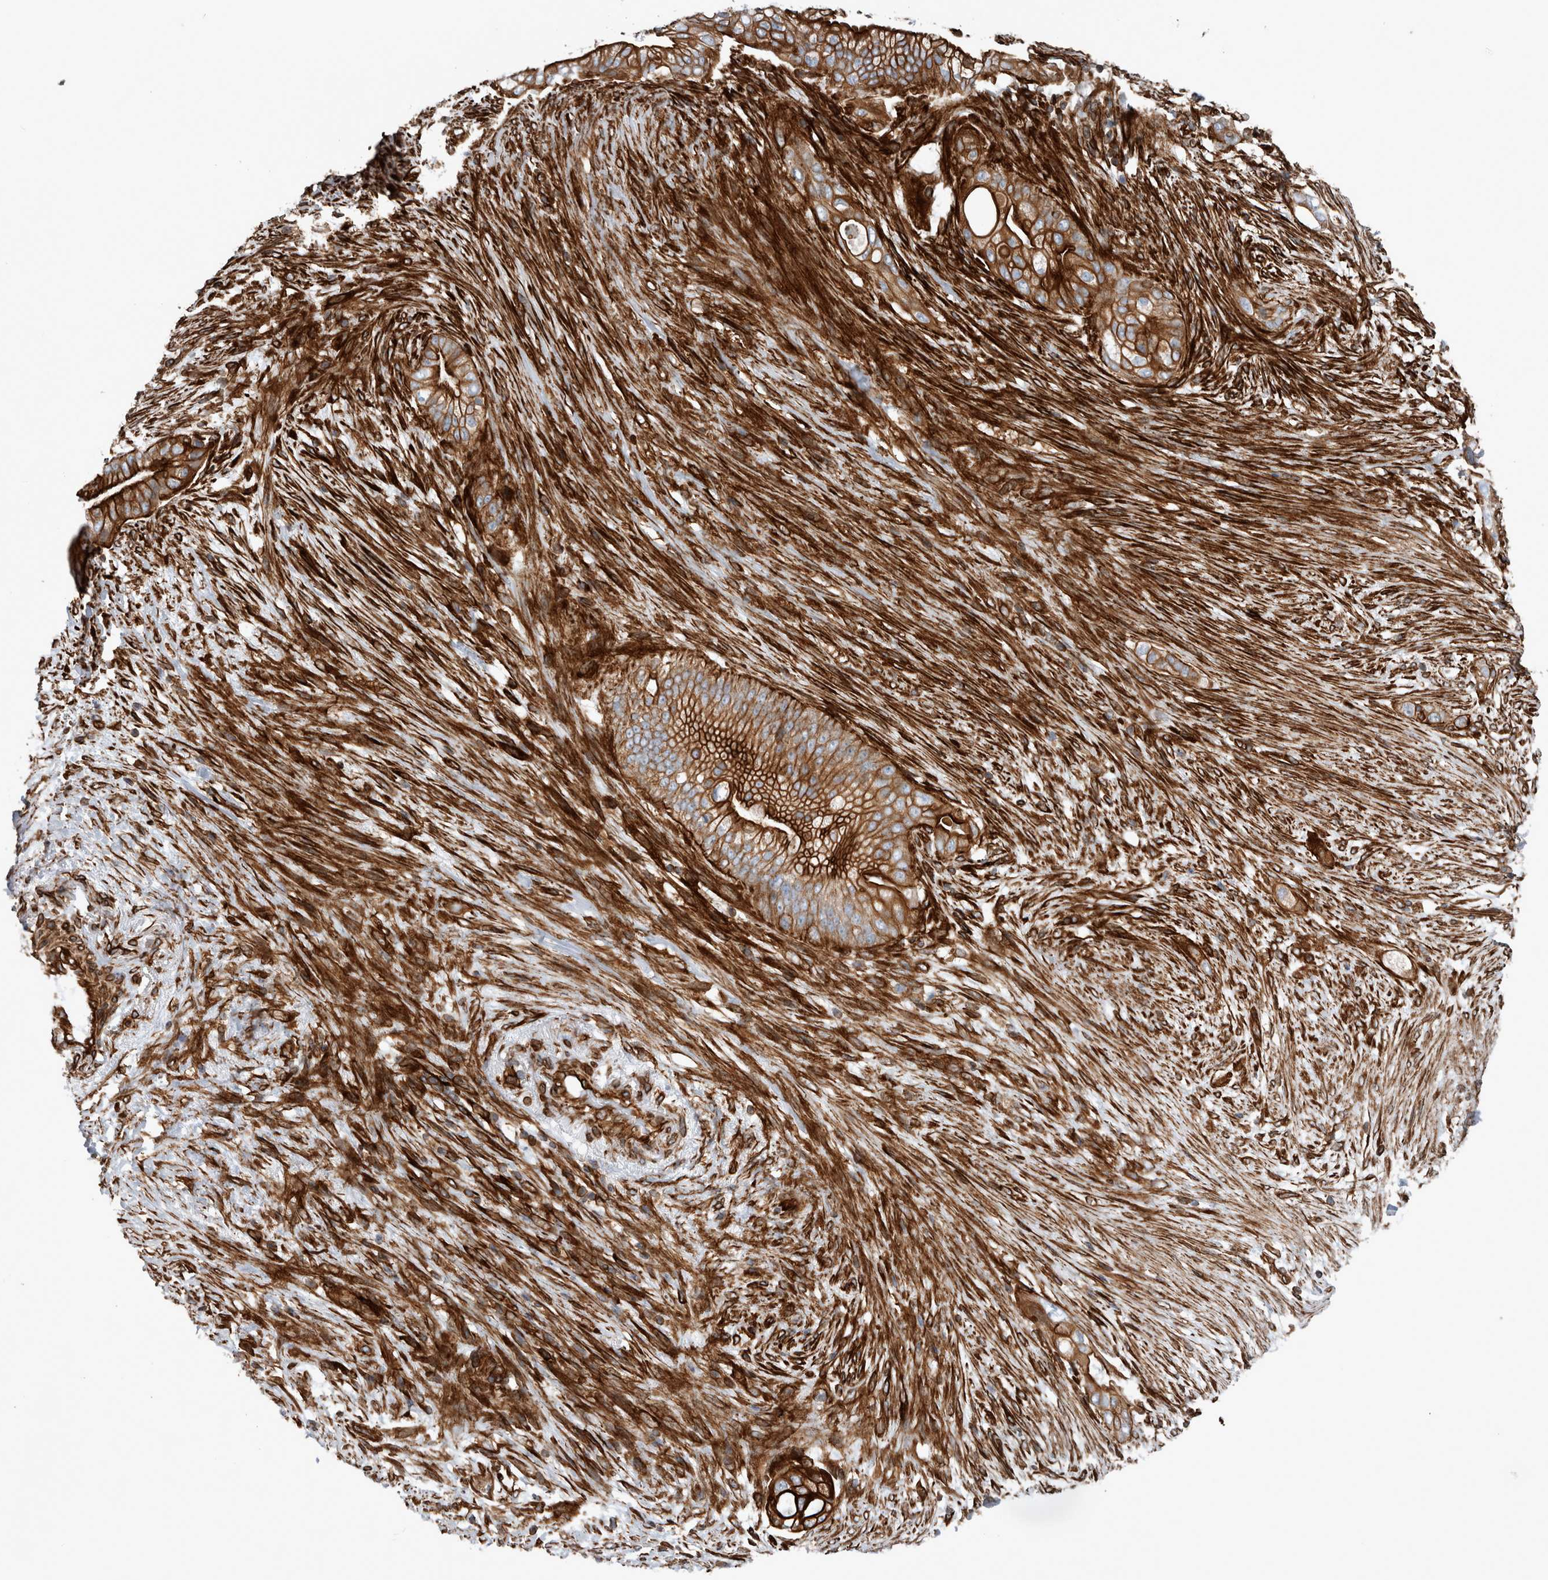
{"staining": {"intensity": "strong", "quantity": ">75%", "location": "cytoplasmic/membranous"}, "tissue": "pancreatic cancer", "cell_type": "Tumor cells", "image_type": "cancer", "snomed": [{"axis": "morphology", "description": "Adenocarcinoma, NOS"}, {"axis": "topography", "description": "Pancreas"}], "caption": "Protein expression analysis of pancreatic cancer shows strong cytoplasmic/membranous expression in about >75% of tumor cells.", "gene": "PLEC", "patient": {"sex": "male", "age": 53}}